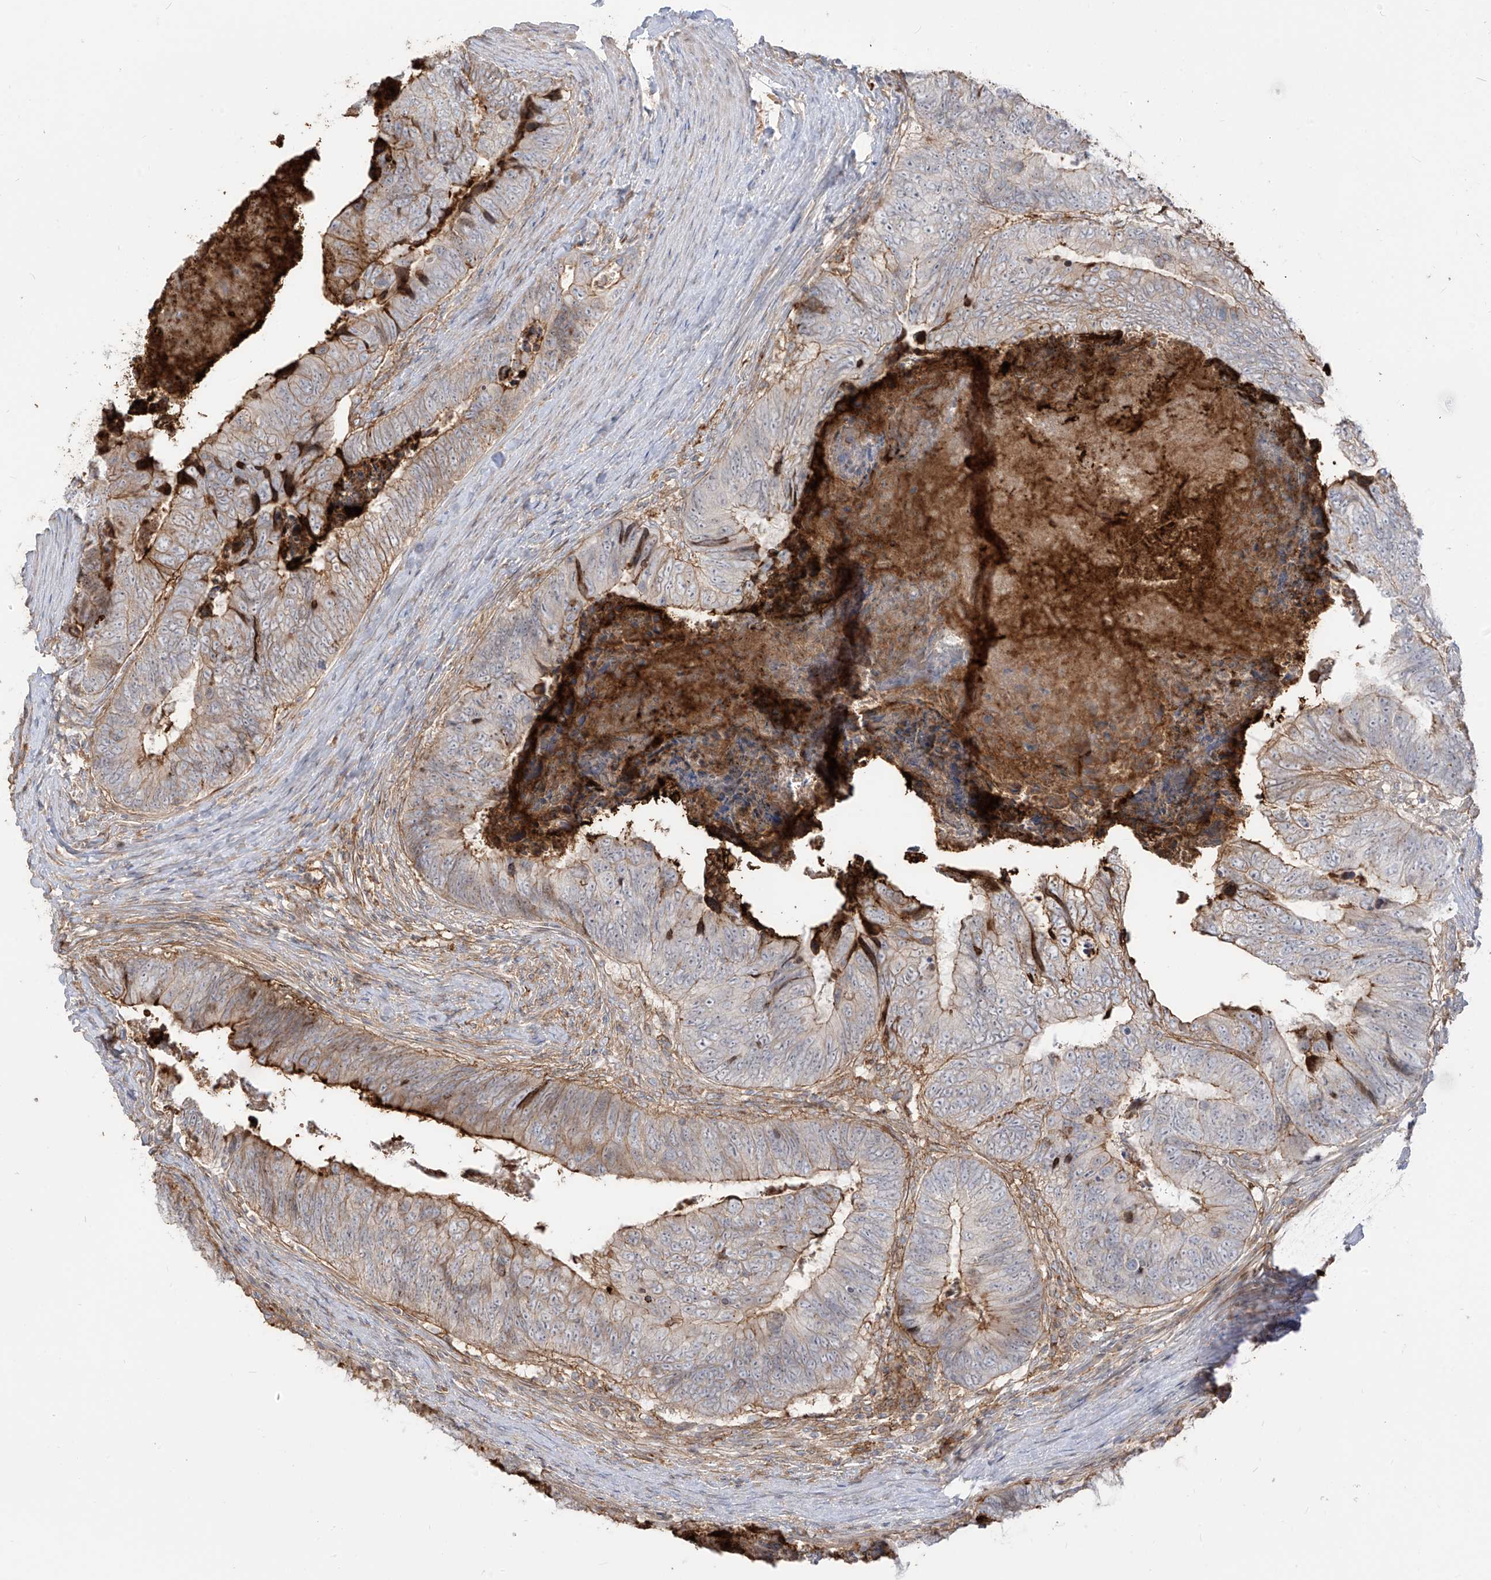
{"staining": {"intensity": "strong", "quantity": "<25%", "location": "cytoplasmic/membranous"}, "tissue": "colorectal cancer", "cell_type": "Tumor cells", "image_type": "cancer", "snomed": [{"axis": "morphology", "description": "Adenocarcinoma, NOS"}, {"axis": "topography", "description": "Colon"}], "caption": "Strong cytoplasmic/membranous expression for a protein is appreciated in approximately <25% of tumor cells of colorectal adenocarcinoma using immunohistochemistry (IHC).", "gene": "ZGRF1", "patient": {"sex": "female", "age": 67}}